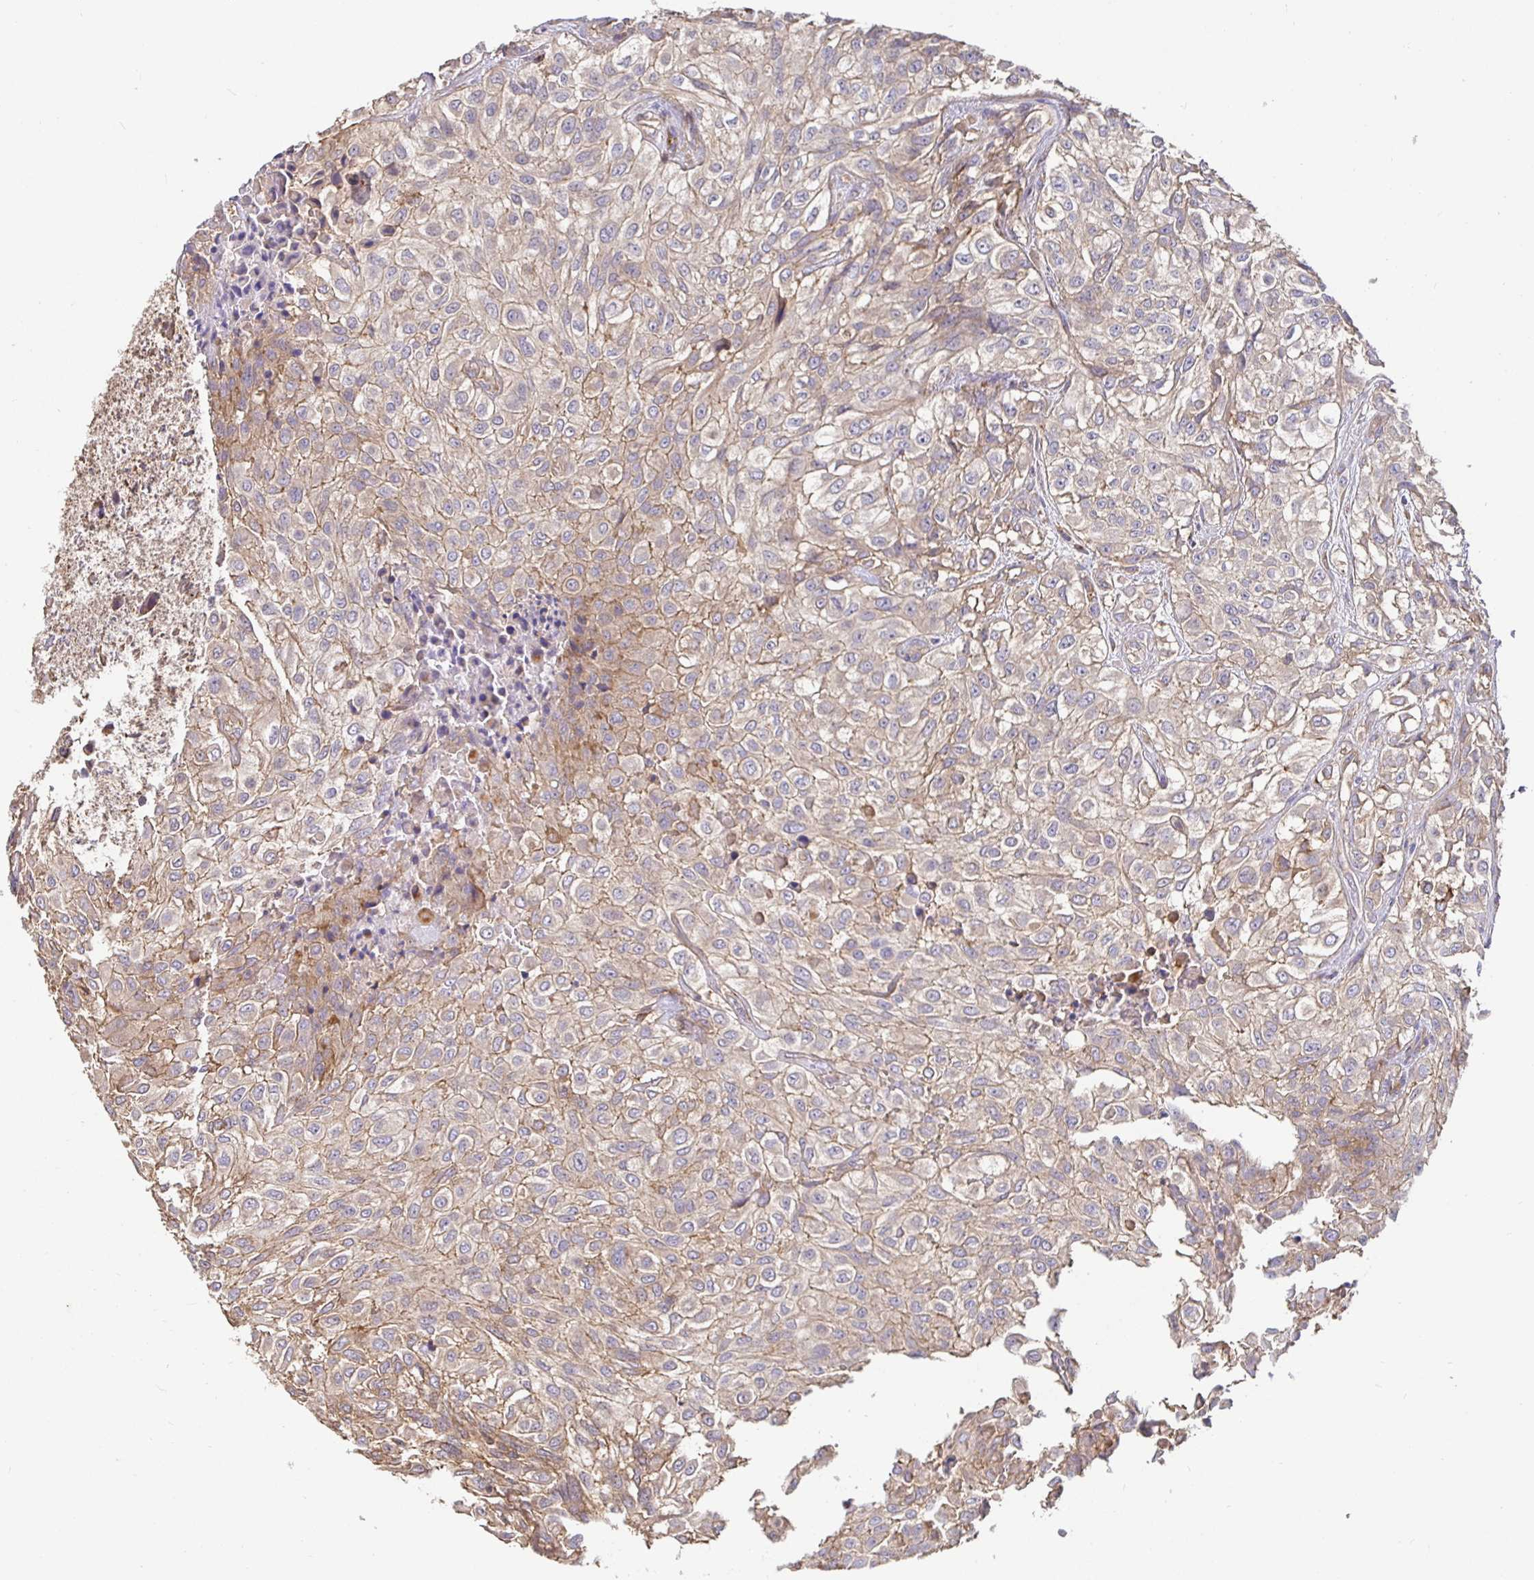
{"staining": {"intensity": "moderate", "quantity": "25%-75%", "location": "cytoplasmic/membranous"}, "tissue": "urothelial cancer", "cell_type": "Tumor cells", "image_type": "cancer", "snomed": [{"axis": "morphology", "description": "Urothelial carcinoma, High grade"}, {"axis": "topography", "description": "Urinary bladder"}], "caption": "Immunohistochemical staining of human urothelial cancer shows medium levels of moderate cytoplasmic/membranous protein positivity in about 25%-75% of tumor cells.", "gene": "C1QTNF7", "patient": {"sex": "male", "age": 56}}